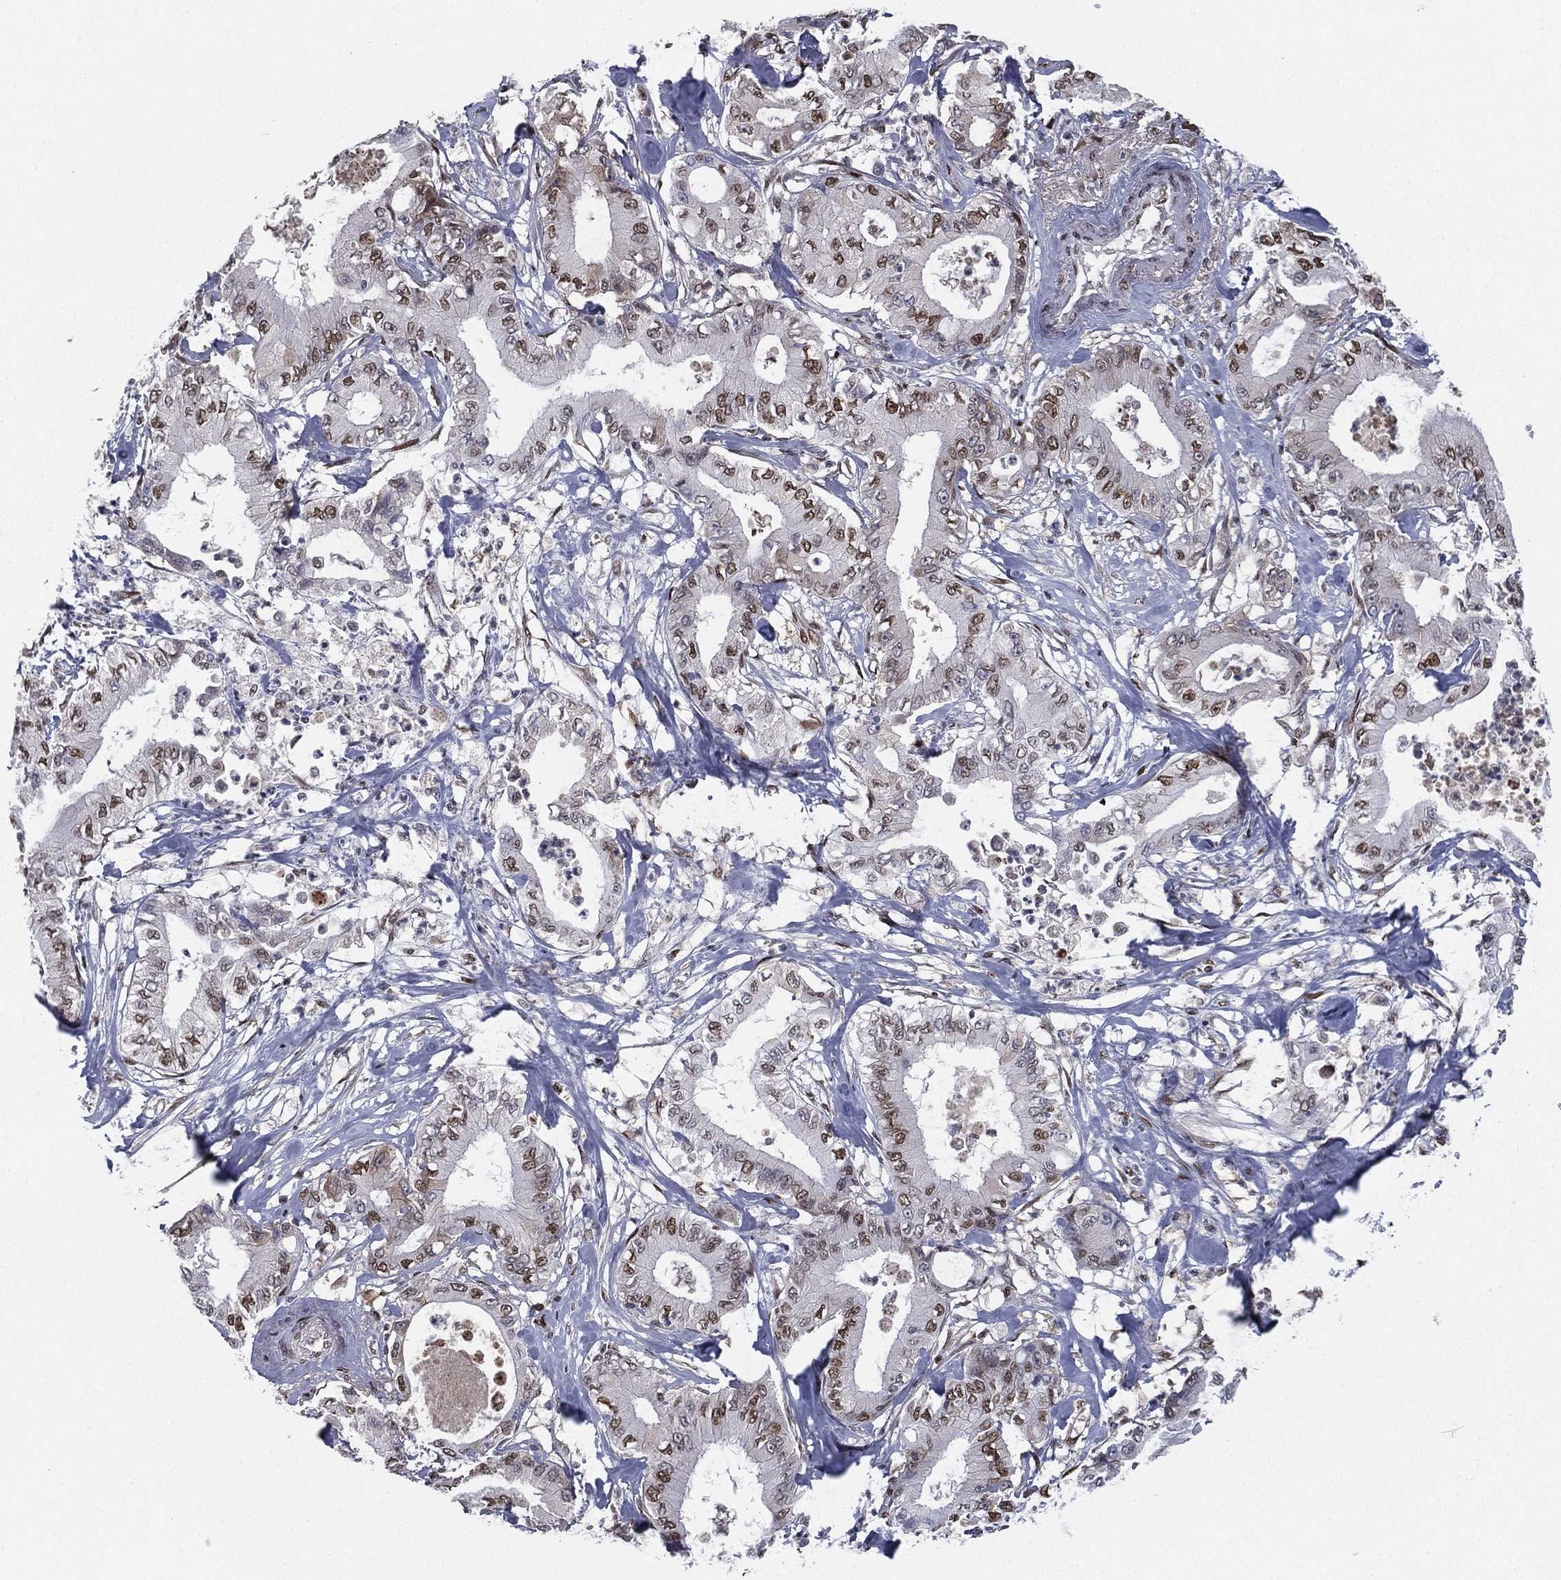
{"staining": {"intensity": "strong", "quantity": "<25%", "location": "nuclear"}, "tissue": "pancreatic cancer", "cell_type": "Tumor cells", "image_type": "cancer", "snomed": [{"axis": "morphology", "description": "Adenocarcinoma, NOS"}, {"axis": "topography", "description": "Pancreas"}], "caption": "Immunohistochemical staining of human pancreatic cancer (adenocarcinoma) shows medium levels of strong nuclear expression in about <25% of tumor cells.", "gene": "RTF1", "patient": {"sex": "male", "age": 71}}